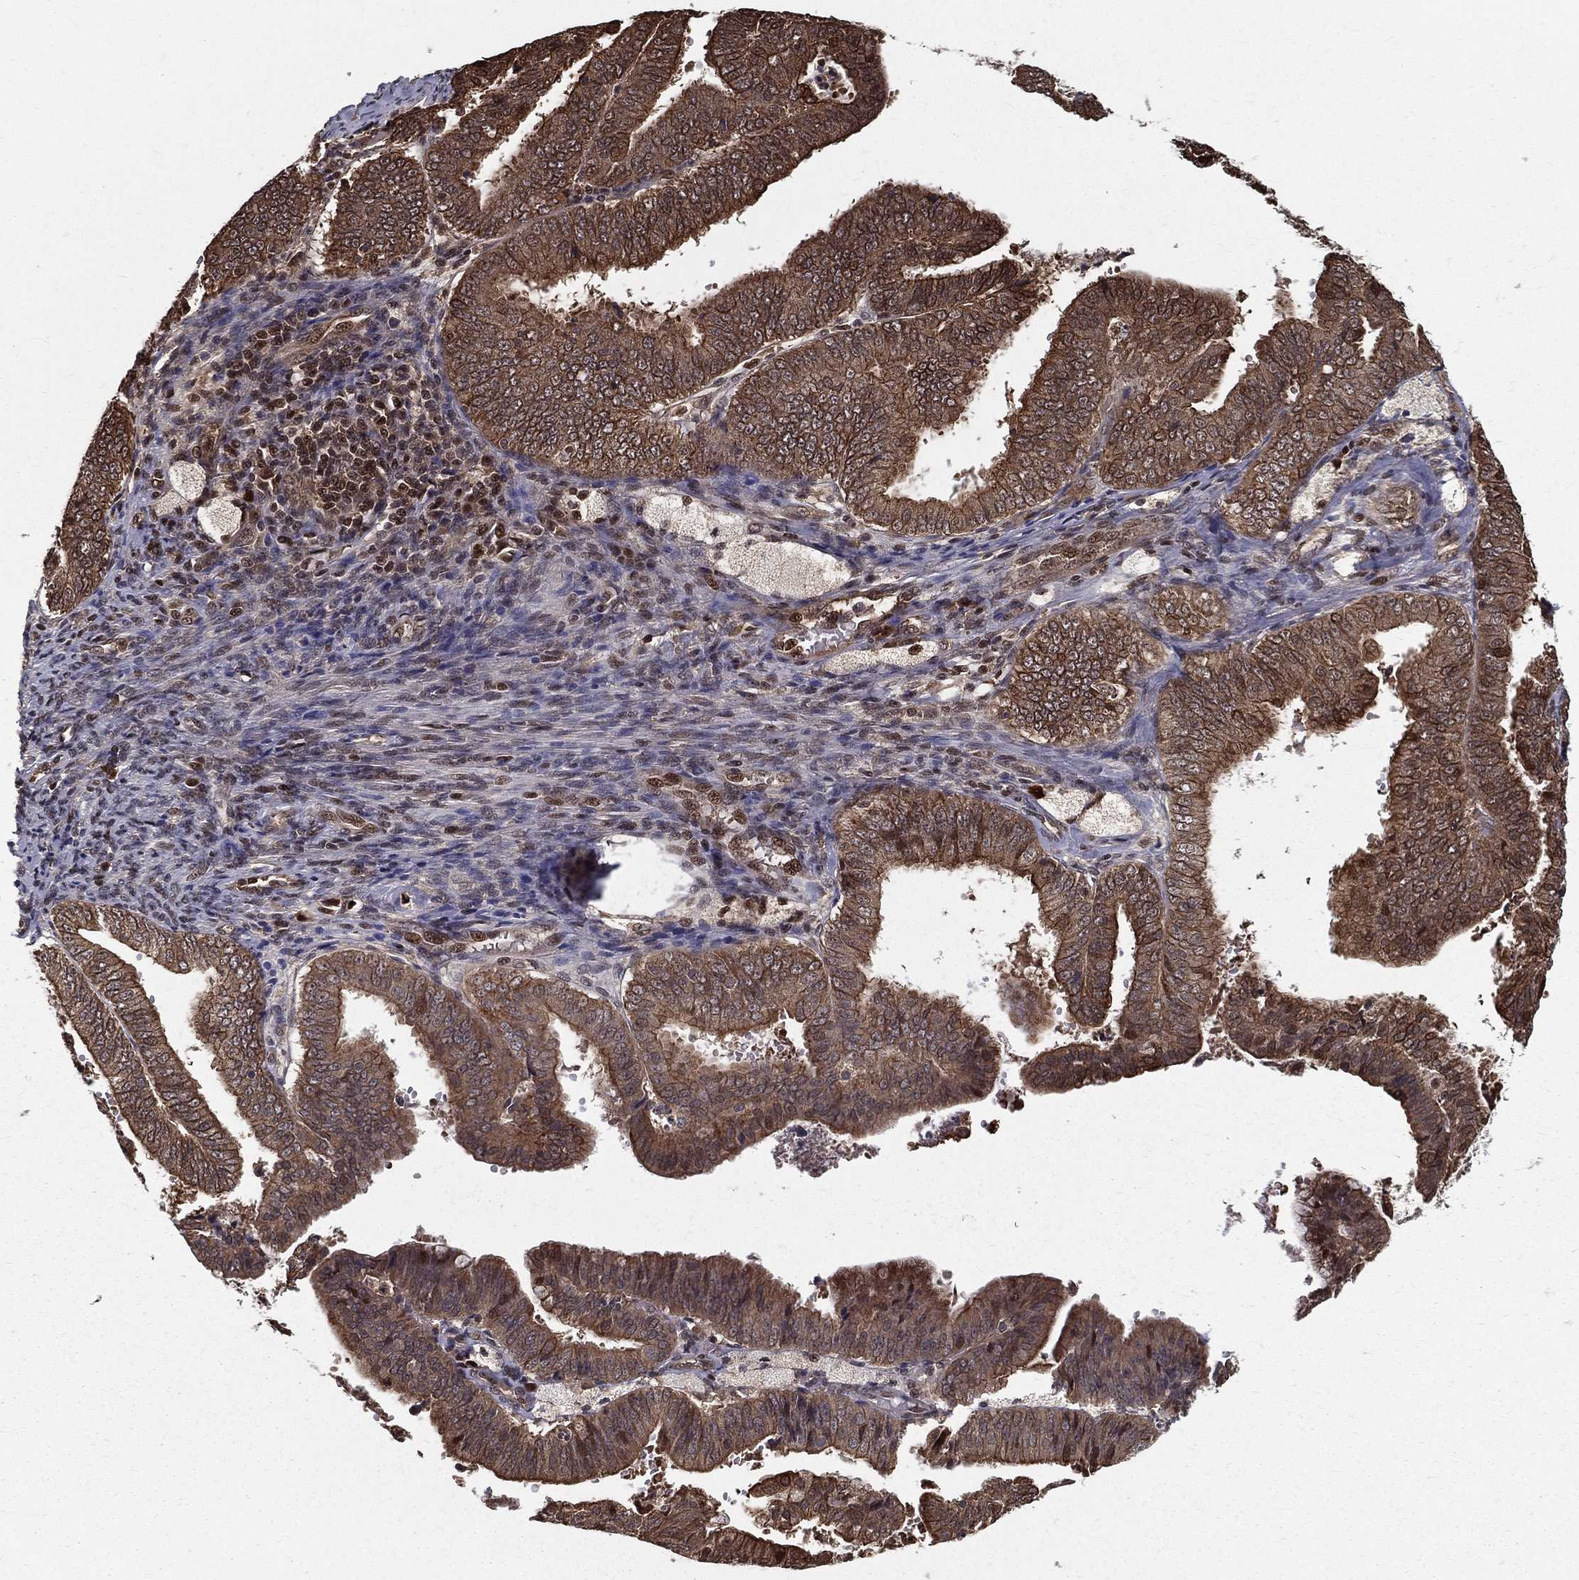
{"staining": {"intensity": "moderate", "quantity": ">75%", "location": "cytoplasmic/membranous"}, "tissue": "endometrial cancer", "cell_type": "Tumor cells", "image_type": "cancer", "snomed": [{"axis": "morphology", "description": "Adenocarcinoma, NOS"}, {"axis": "topography", "description": "Endometrium"}], "caption": "Human endometrial cancer stained with a brown dye displays moderate cytoplasmic/membranous positive expression in about >75% of tumor cells.", "gene": "SLC6A6", "patient": {"sex": "female", "age": 63}}